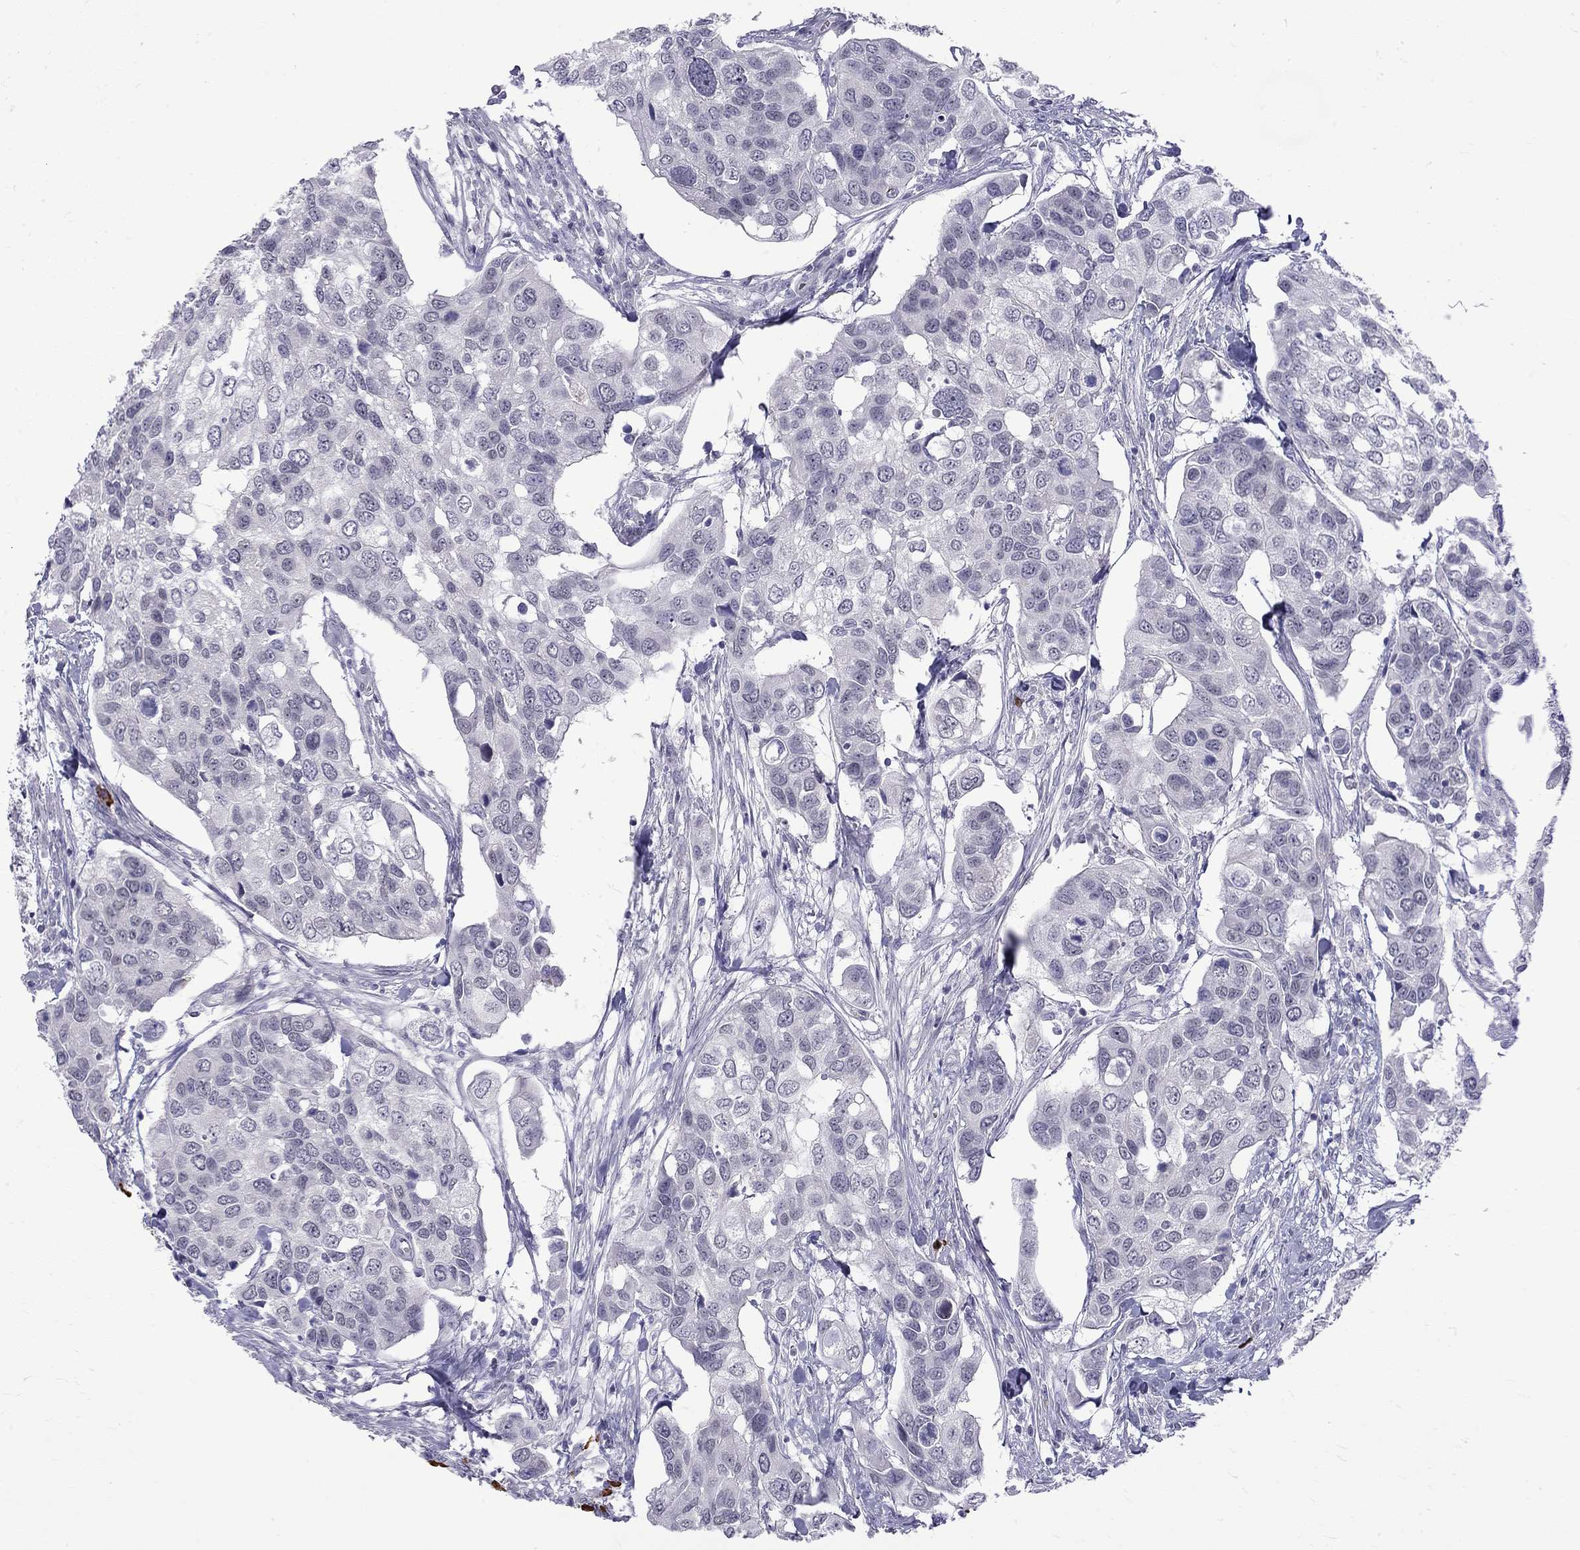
{"staining": {"intensity": "negative", "quantity": "none", "location": "none"}, "tissue": "urothelial cancer", "cell_type": "Tumor cells", "image_type": "cancer", "snomed": [{"axis": "morphology", "description": "Urothelial carcinoma, High grade"}, {"axis": "topography", "description": "Urinary bladder"}], "caption": "High power microscopy histopathology image of an IHC photomicrograph of urothelial cancer, revealing no significant expression in tumor cells.", "gene": "RTL9", "patient": {"sex": "male", "age": 60}}